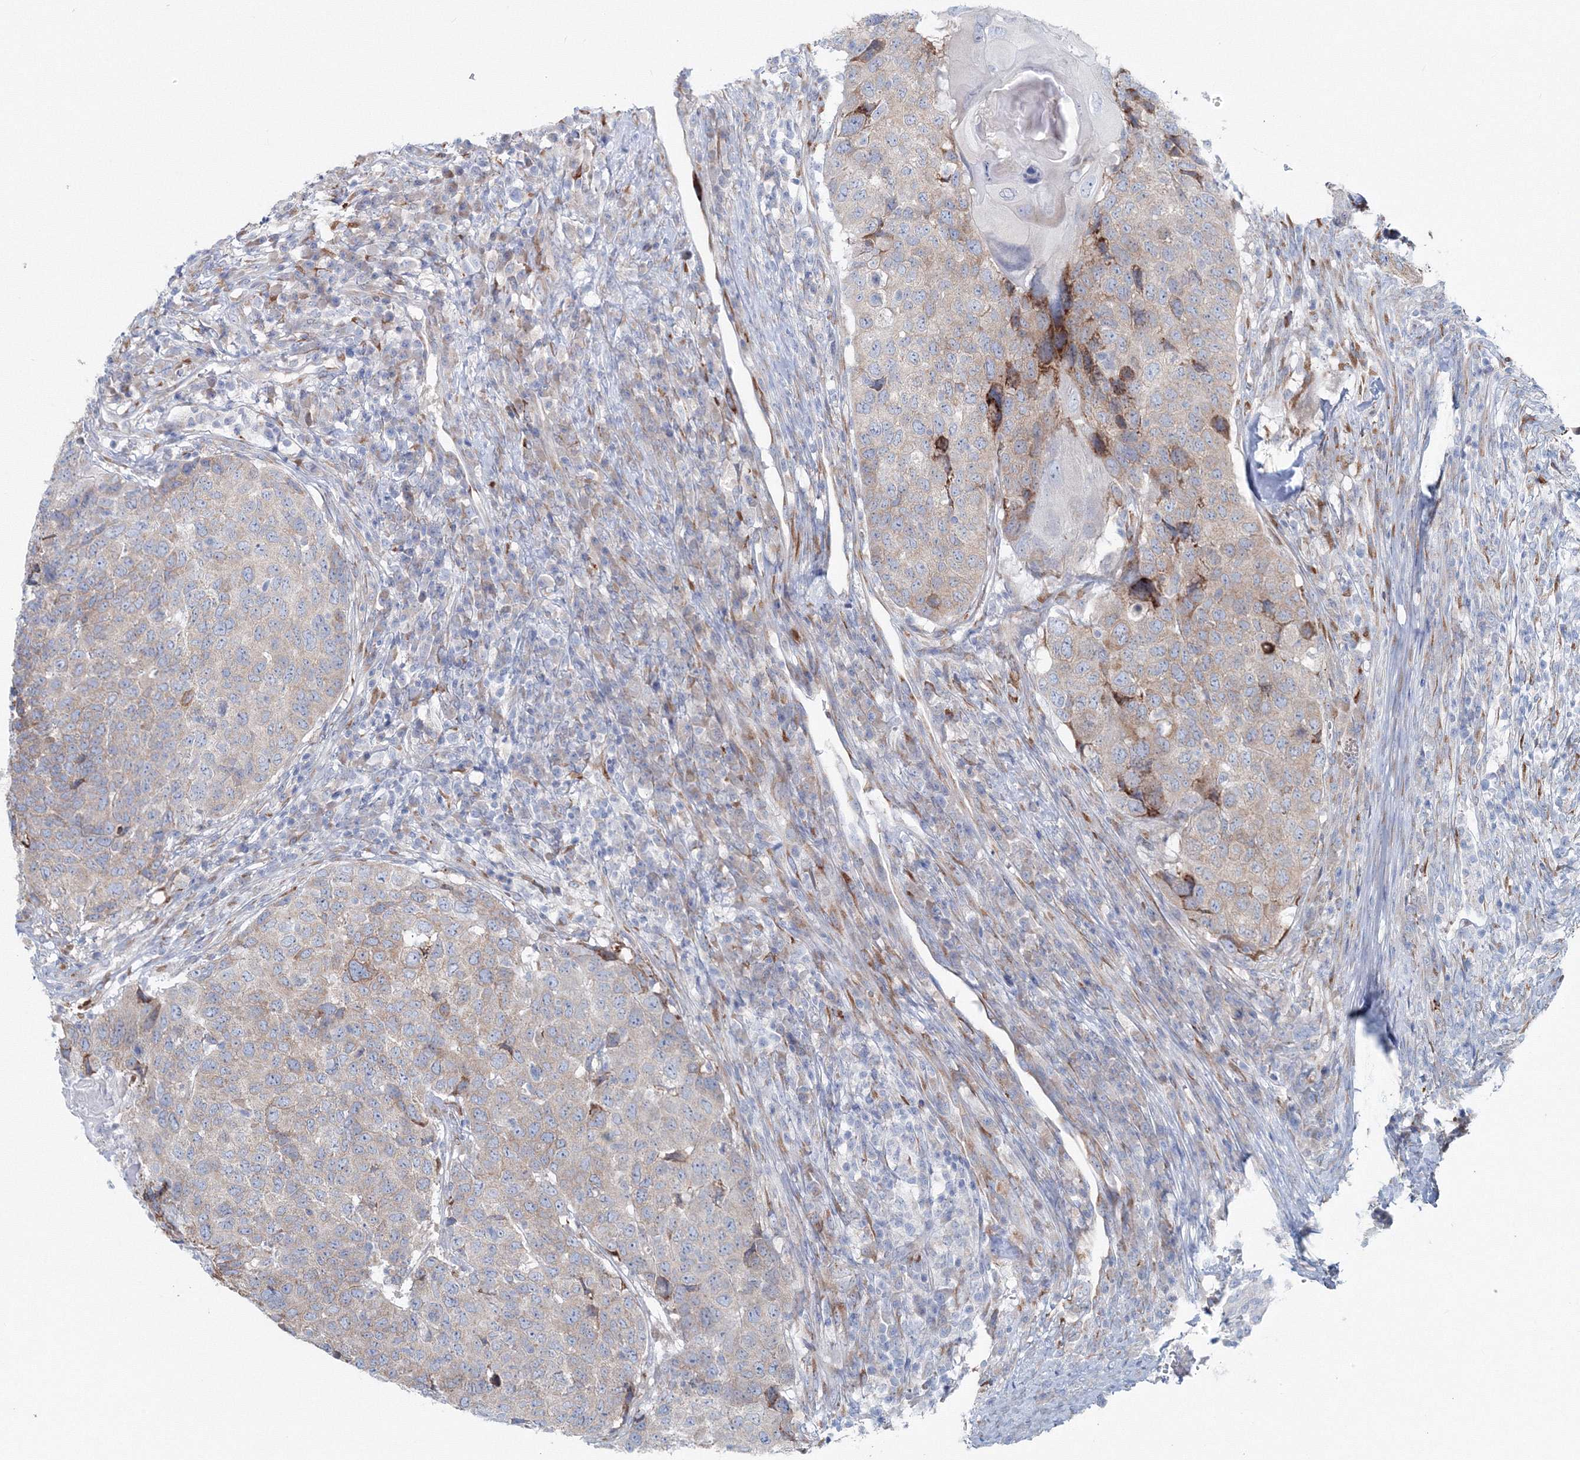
{"staining": {"intensity": "weak", "quantity": "<25%", "location": "cytoplasmic/membranous"}, "tissue": "head and neck cancer", "cell_type": "Tumor cells", "image_type": "cancer", "snomed": [{"axis": "morphology", "description": "Squamous cell carcinoma, NOS"}, {"axis": "topography", "description": "Head-Neck"}], "caption": "A histopathology image of human head and neck cancer (squamous cell carcinoma) is negative for staining in tumor cells.", "gene": "RCN1", "patient": {"sex": "male", "age": 66}}